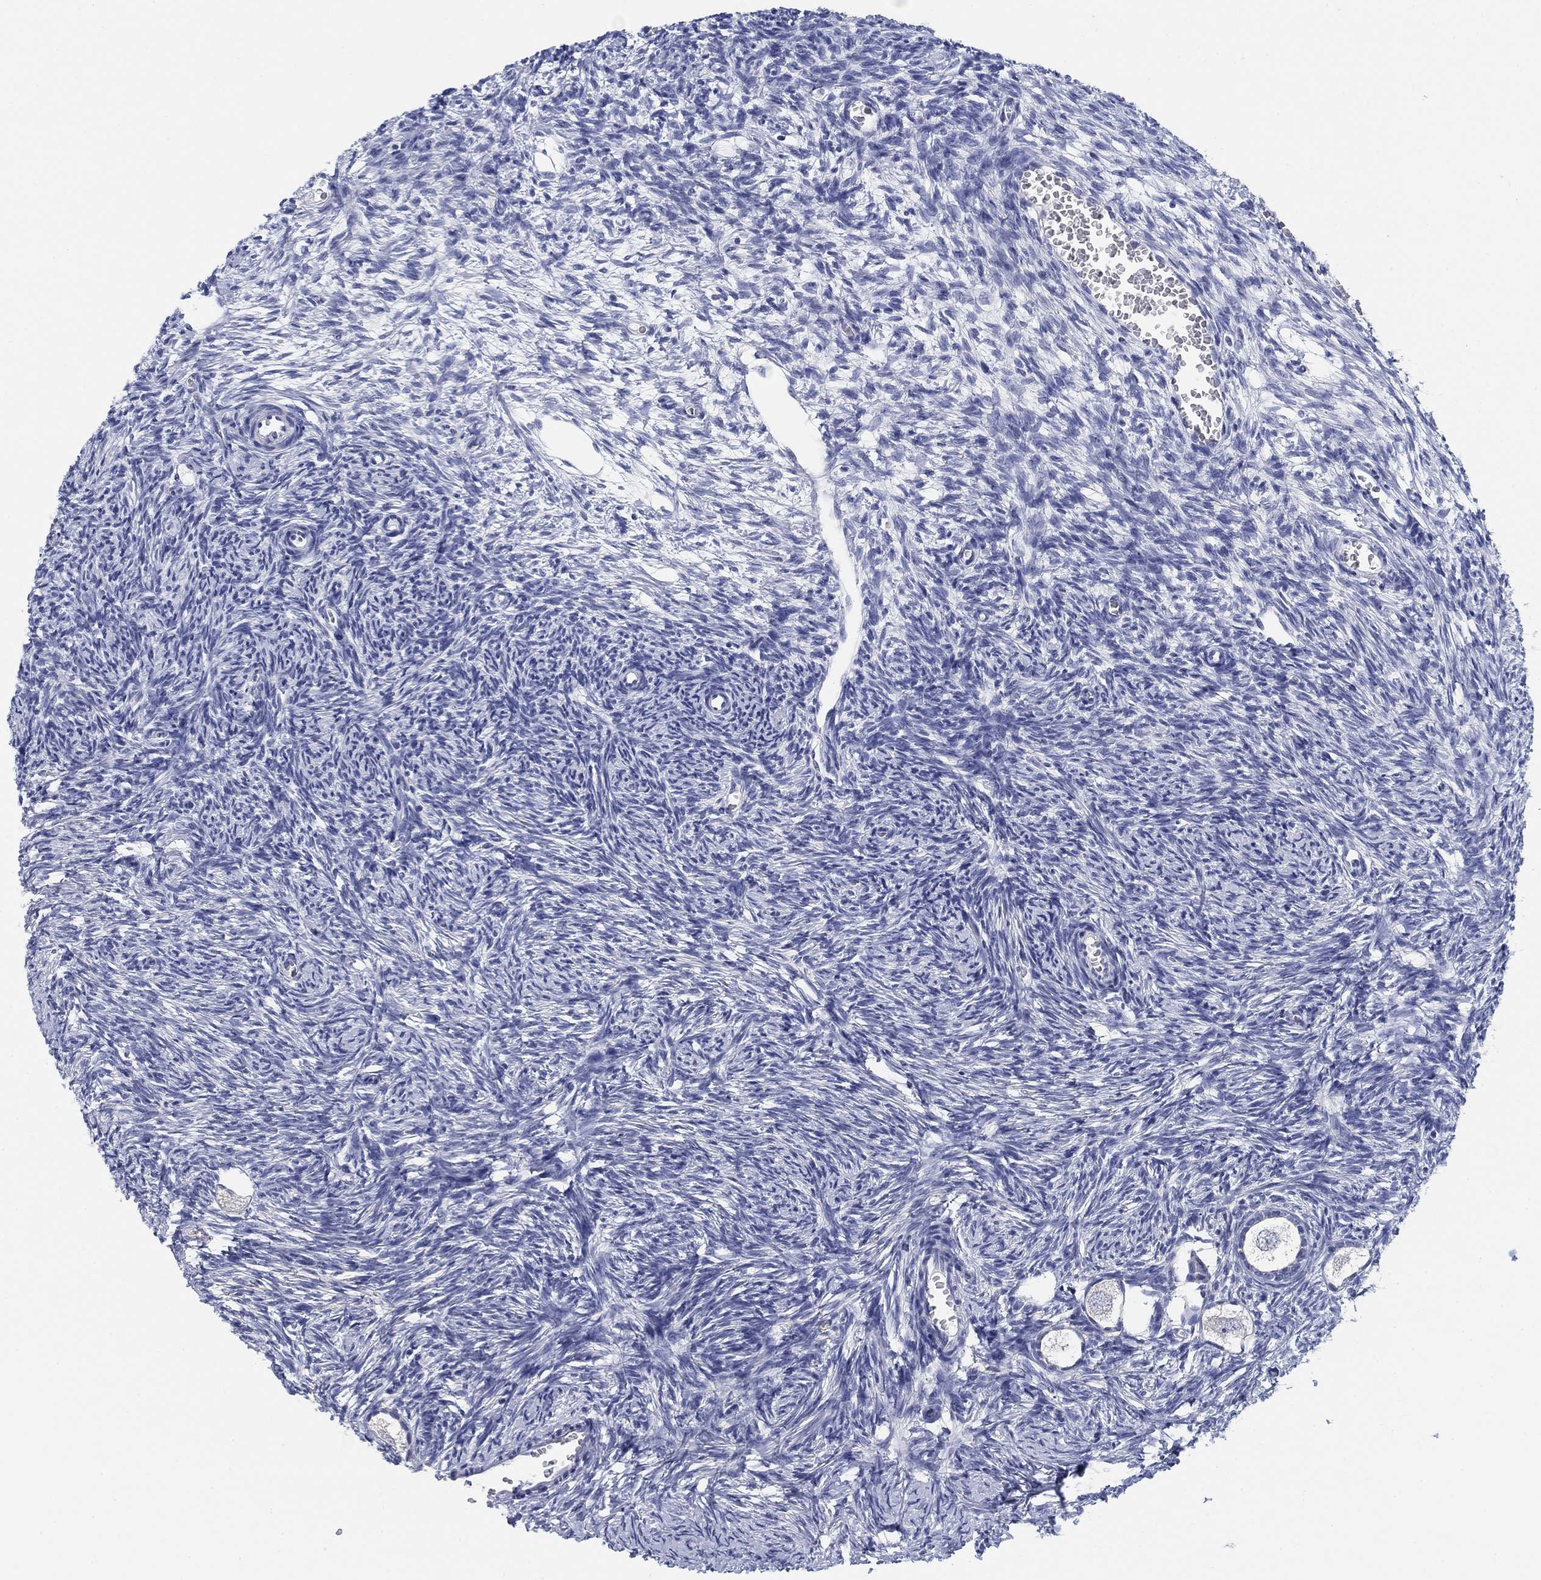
{"staining": {"intensity": "negative", "quantity": "none", "location": "none"}, "tissue": "ovary", "cell_type": "Follicle cells", "image_type": "normal", "snomed": [{"axis": "morphology", "description": "Normal tissue, NOS"}, {"axis": "topography", "description": "Ovary"}], "caption": "This is an immunohistochemistry image of normal ovary. There is no expression in follicle cells.", "gene": "CLUL1", "patient": {"sex": "female", "age": 27}}